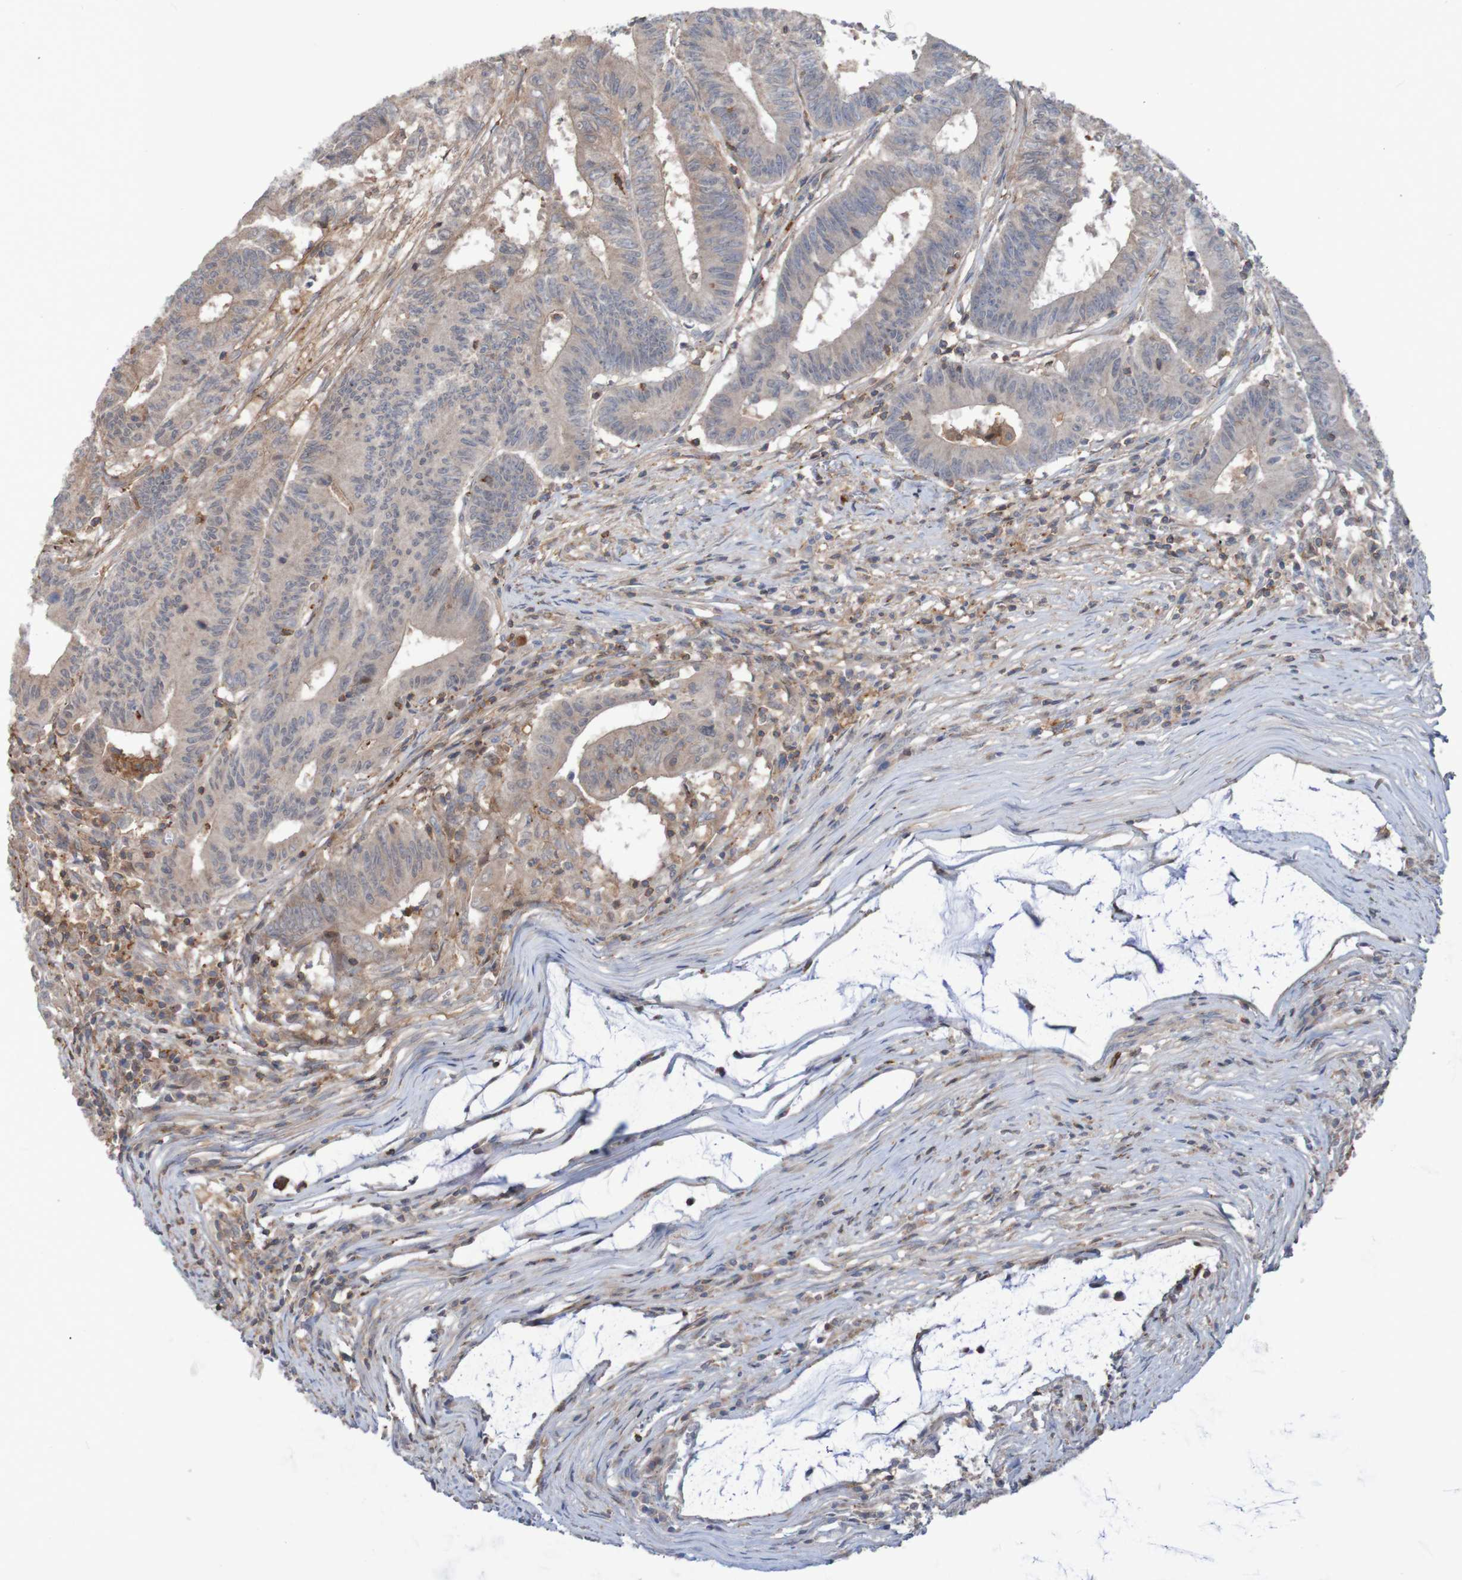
{"staining": {"intensity": "weak", "quantity": ">75%", "location": "cytoplasmic/membranous"}, "tissue": "colorectal cancer", "cell_type": "Tumor cells", "image_type": "cancer", "snomed": [{"axis": "morphology", "description": "Adenocarcinoma, NOS"}, {"axis": "topography", "description": "Colon"}], "caption": "IHC of human colorectal adenocarcinoma shows low levels of weak cytoplasmic/membranous expression in about >75% of tumor cells.", "gene": "PDGFB", "patient": {"sex": "male", "age": 45}}